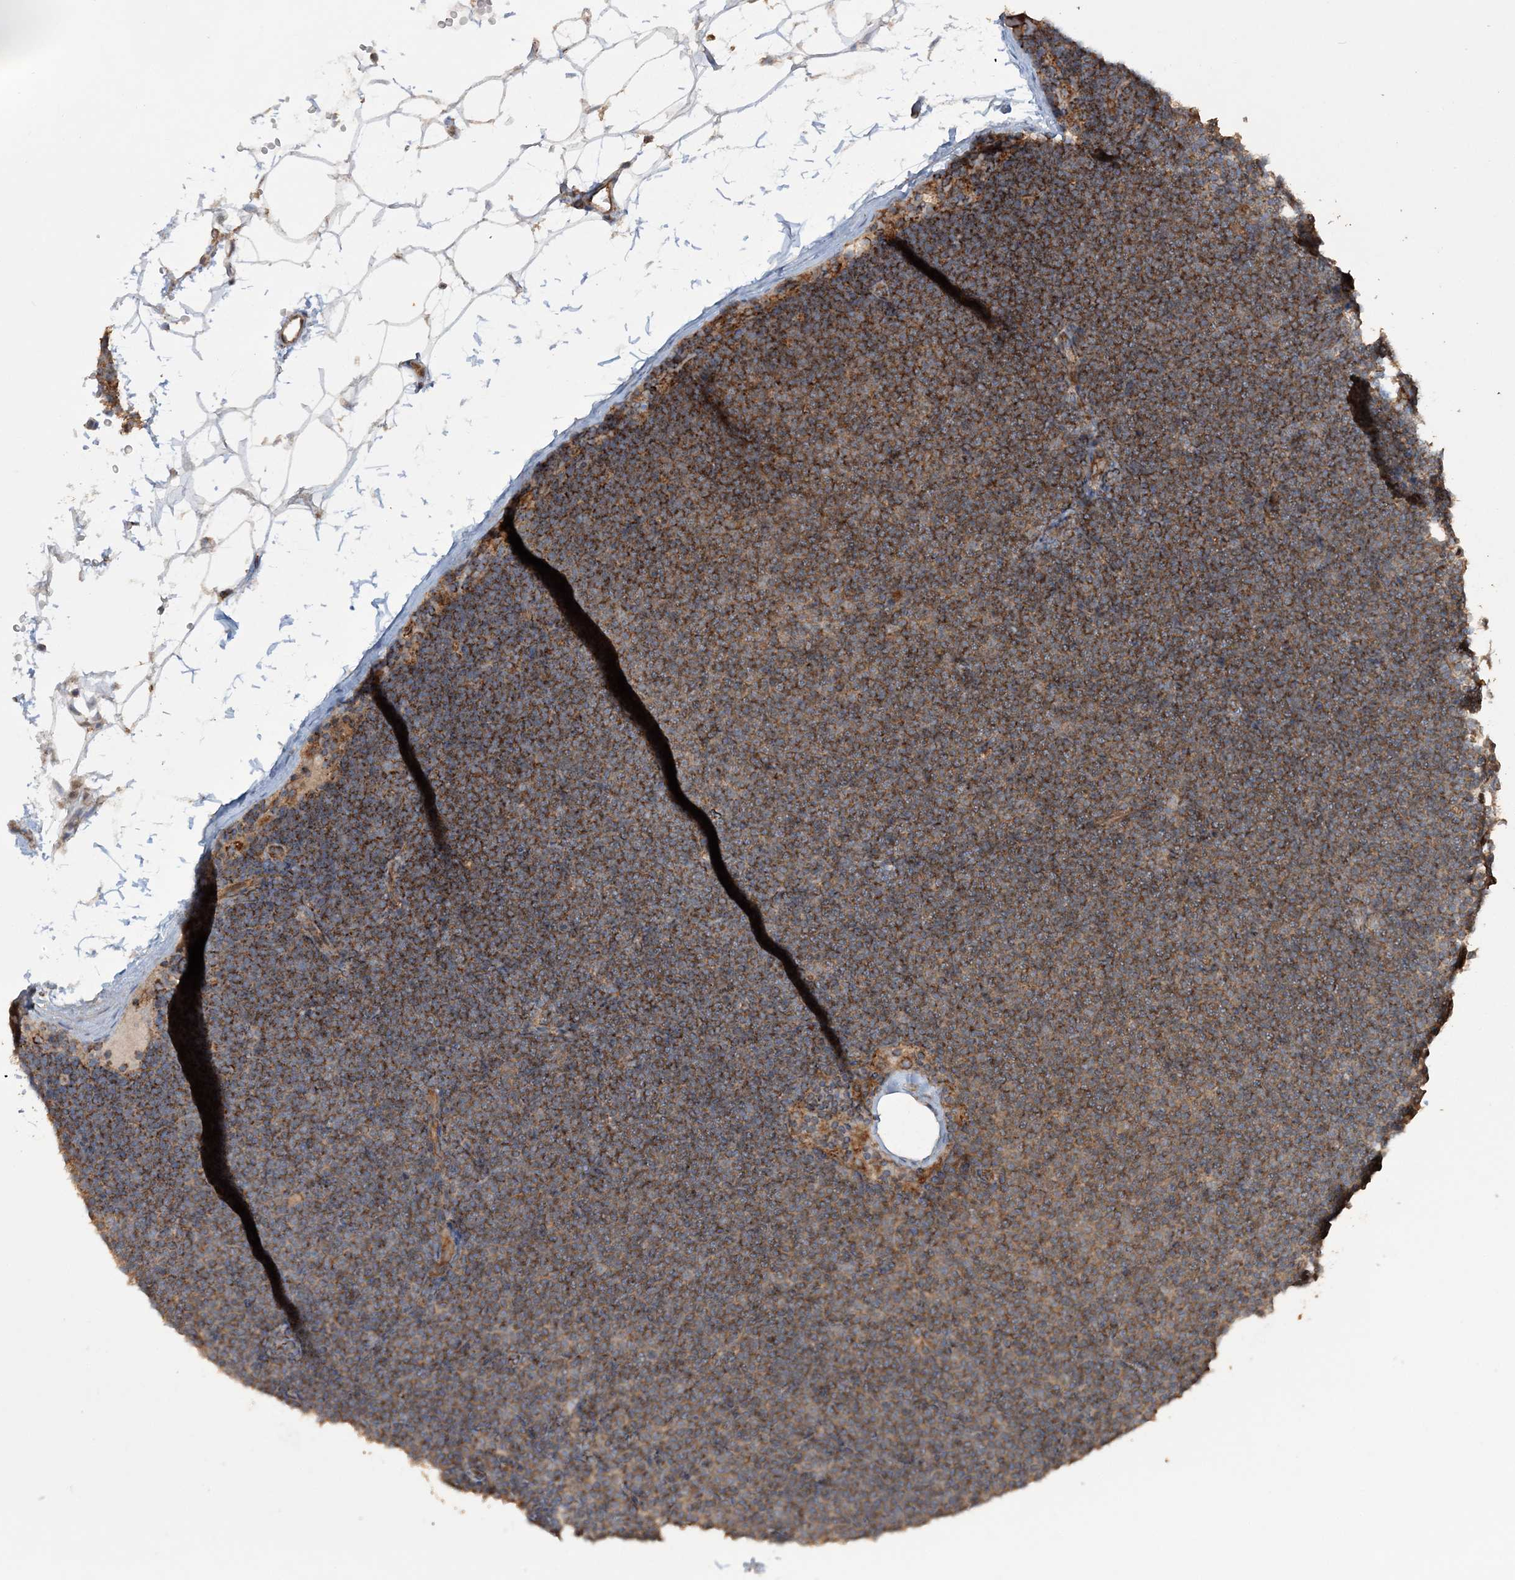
{"staining": {"intensity": "strong", "quantity": ">75%", "location": "cytoplasmic/membranous"}, "tissue": "lymphoma", "cell_type": "Tumor cells", "image_type": "cancer", "snomed": [{"axis": "morphology", "description": "Malignant lymphoma, non-Hodgkin's type, Low grade"}, {"axis": "topography", "description": "Lymph node"}], "caption": "Brown immunohistochemical staining in lymphoma reveals strong cytoplasmic/membranous positivity in about >75% of tumor cells. The staining is performed using DAB brown chromogen to label protein expression. The nuclei are counter-stained blue using hematoxylin.", "gene": "TTC7A", "patient": {"sex": "female", "age": 53}}